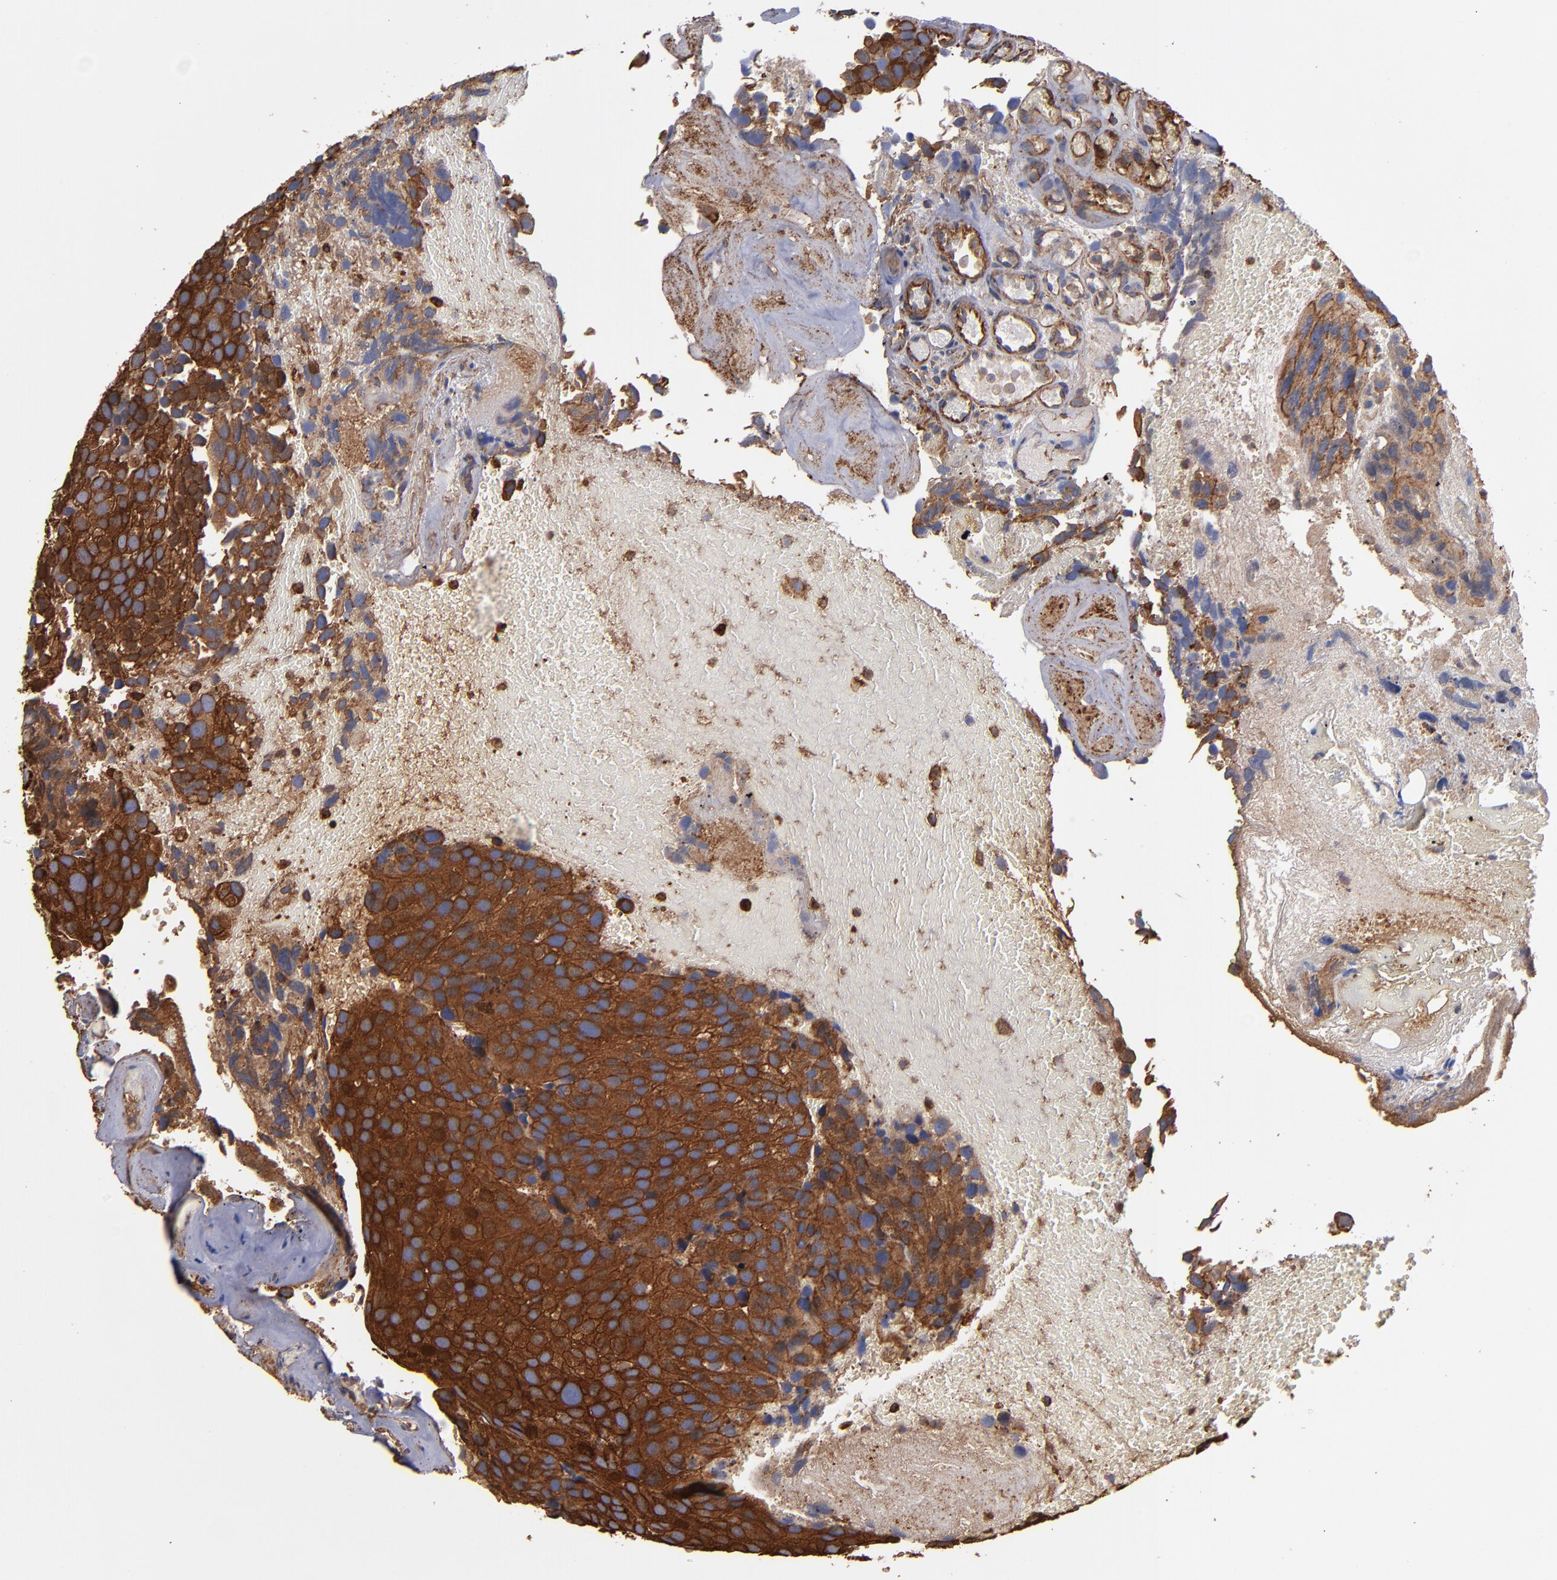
{"staining": {"intensity": "strong", "quantity": ">75%", "location": "cytoplasmic/membranous"}, "tissue": "urothelial cancer", "cell_type": "Tumor cells", "image_type": "cancer", "snomed": [{"axis": "morphology", "description": "Urothelial carcinoma, High grade"}, {"axis": "topography", "description": "Urinary bladder"}], "caption": "Tumor cells demonstrate high levels of strong cytoplasmic/membranous staining in approximately >75% of cells in urothelial cancer.", "gene": "ACTN4", "patient": {"sex": "male", "age": 72}}